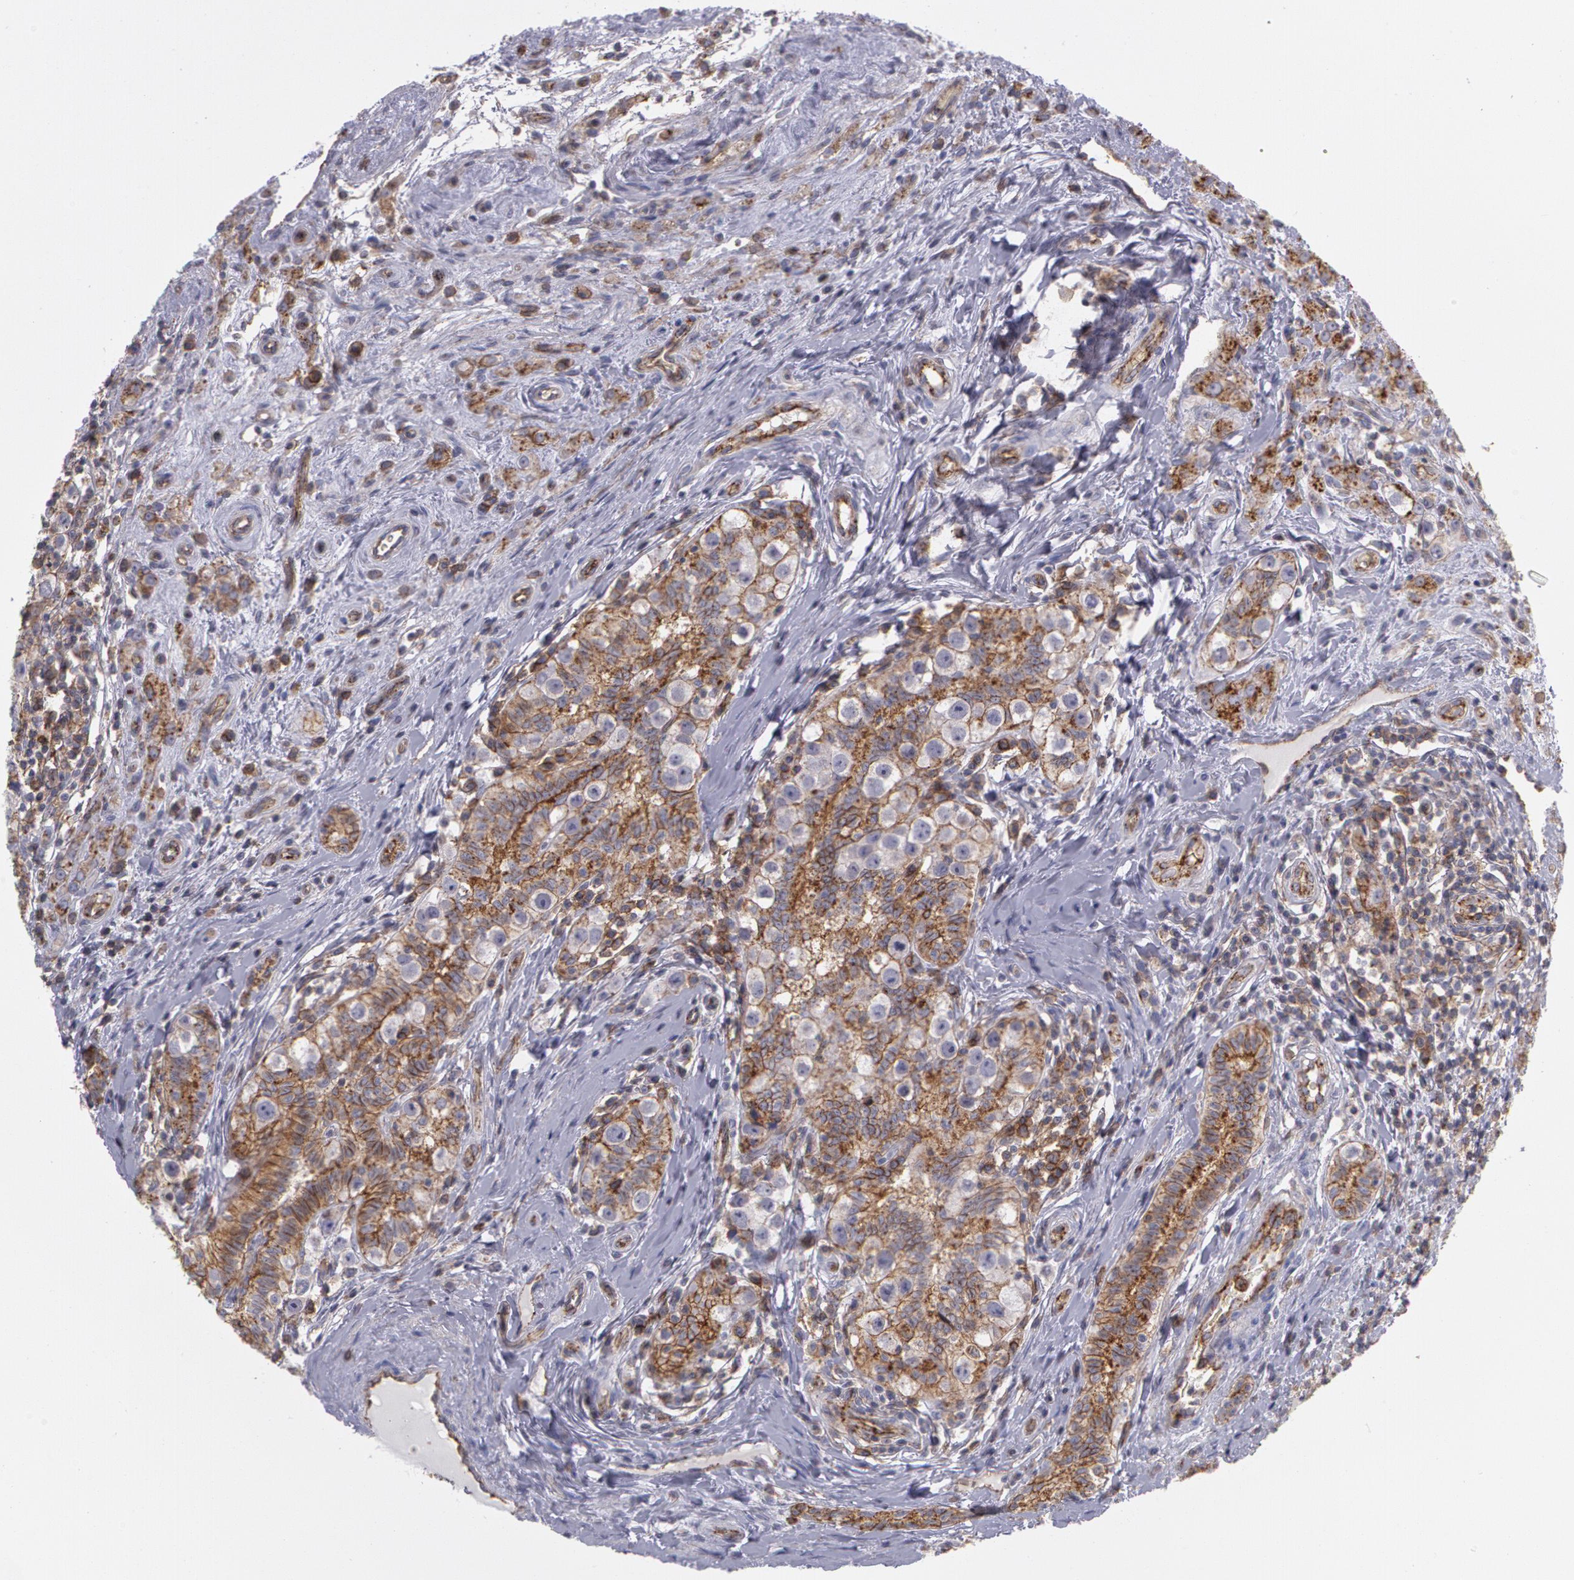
{"staining": {"intensity": "moderate", "quantity": ">75%", "location": "cytoplasmic/membranous"}, "tissue": "testis cancer", "cell_type": "Tumor cells", "image_type": "cancer", "snomed": [{"axis": "morphology", "description": "Seminoma, NOS"}, {"axis": "topography", "description": "Testis"}], "caption": "Immunohistochemistry (IHC) photomicrograph of neoplastic tissue: human testis seminoma stained using IHC displays medium levels of moderate protein expression localized specifically in the cytoplasmic/membranous of tumor cells, appearing as a cytoplasmic/membranous brown color.", "gene": "FLOT2", "patient": {"sex": "male", "age": 32}}